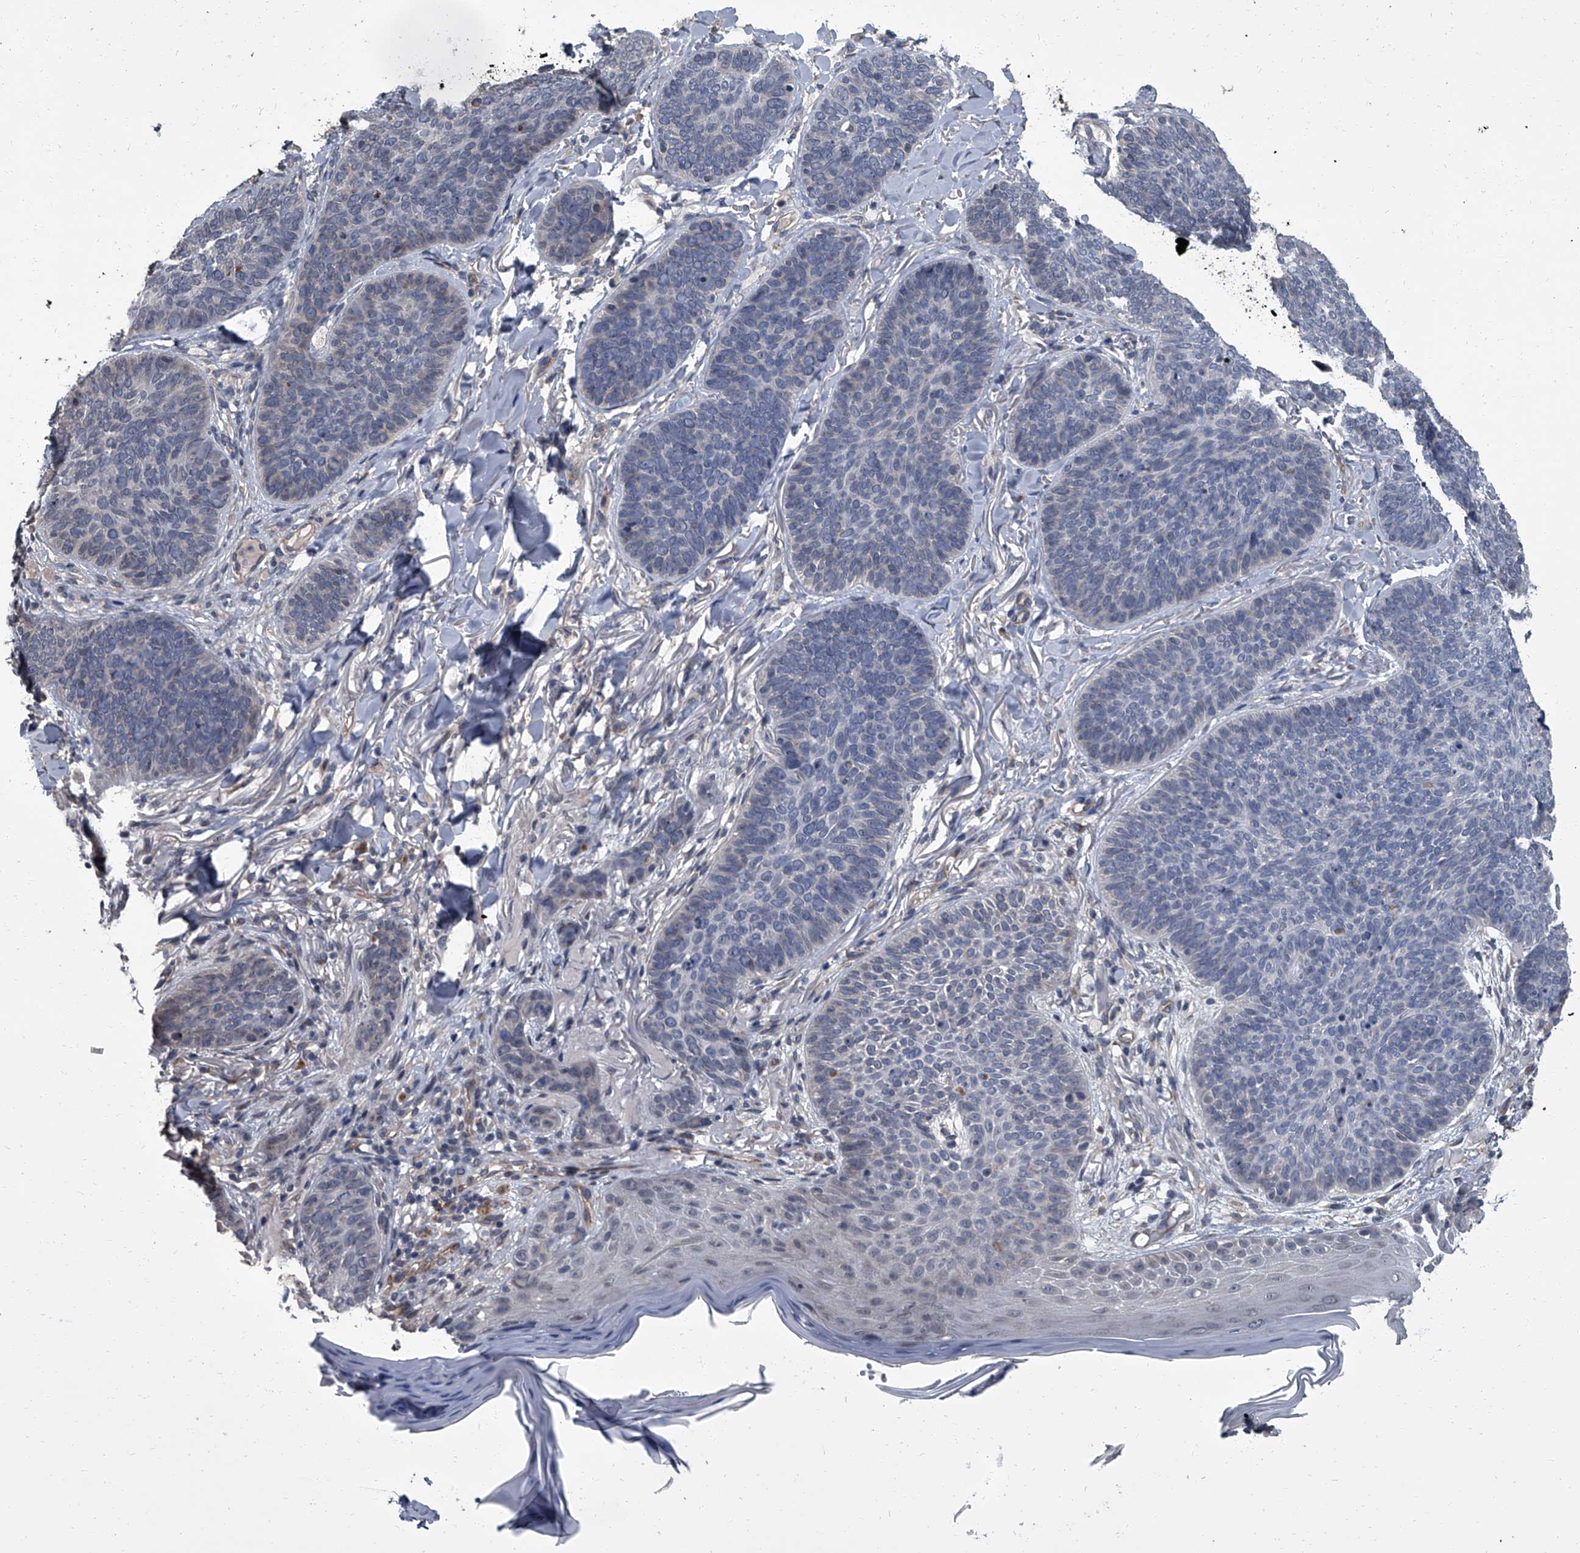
{"staining": {"intensity": "negative", "quantity": "none", "location": "none"}, "tissue": "skin cancer", "cell_type": "Tumor cells", "image_type": "cancer", "snomed": [{"axis": "morphology", "description": "Basal cell carcinoma"}, {"axis": "topography", "description": "Skin"}], "caption": "An image of human skin cancer is negative for staining in tumor cells.", "gene": "SIRT4", "patient": {"sex": "male", "age": 85}}